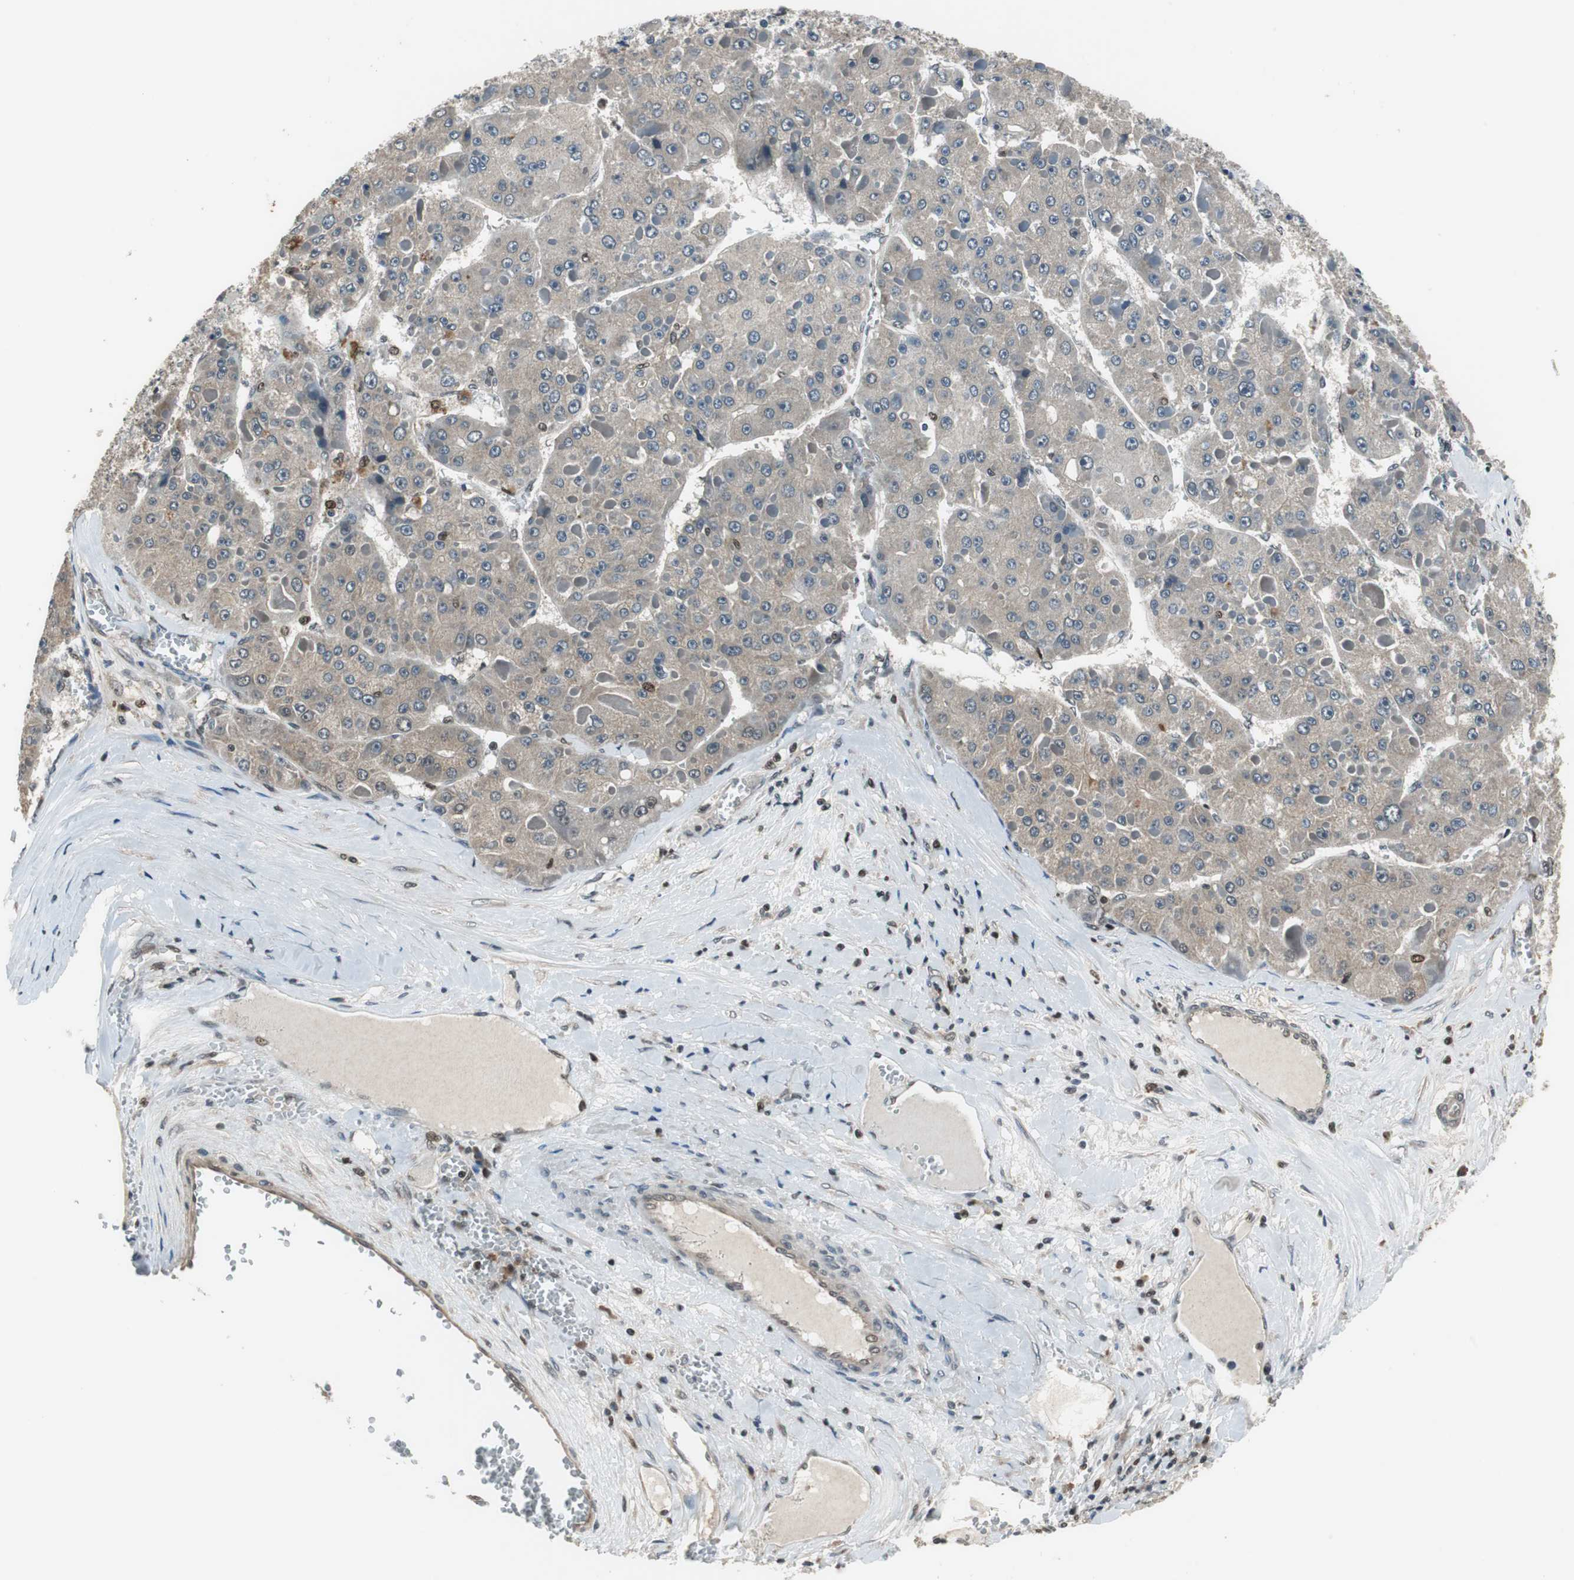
{"staining": {"intensity": "negative", "quantity": "none", "location": "none"}, "tissue": "liver cancer", "cell_type": "Tumor cells", "image_type": "cancer", "snomed": [{"axis": "morphology", "description": "Carcinoma, Hepatocellular, NOS"}, {"axis": "topography", "description": "Liver"}], "caption": "IHC histopathology image of neoplastic tissue: liver cancer (hepatocellular carcinoma) stained with DAB shows no significant protein positivity in tumor cells.", "gene": "MAFB", "patient": {"sex": "female", "age": 73}}